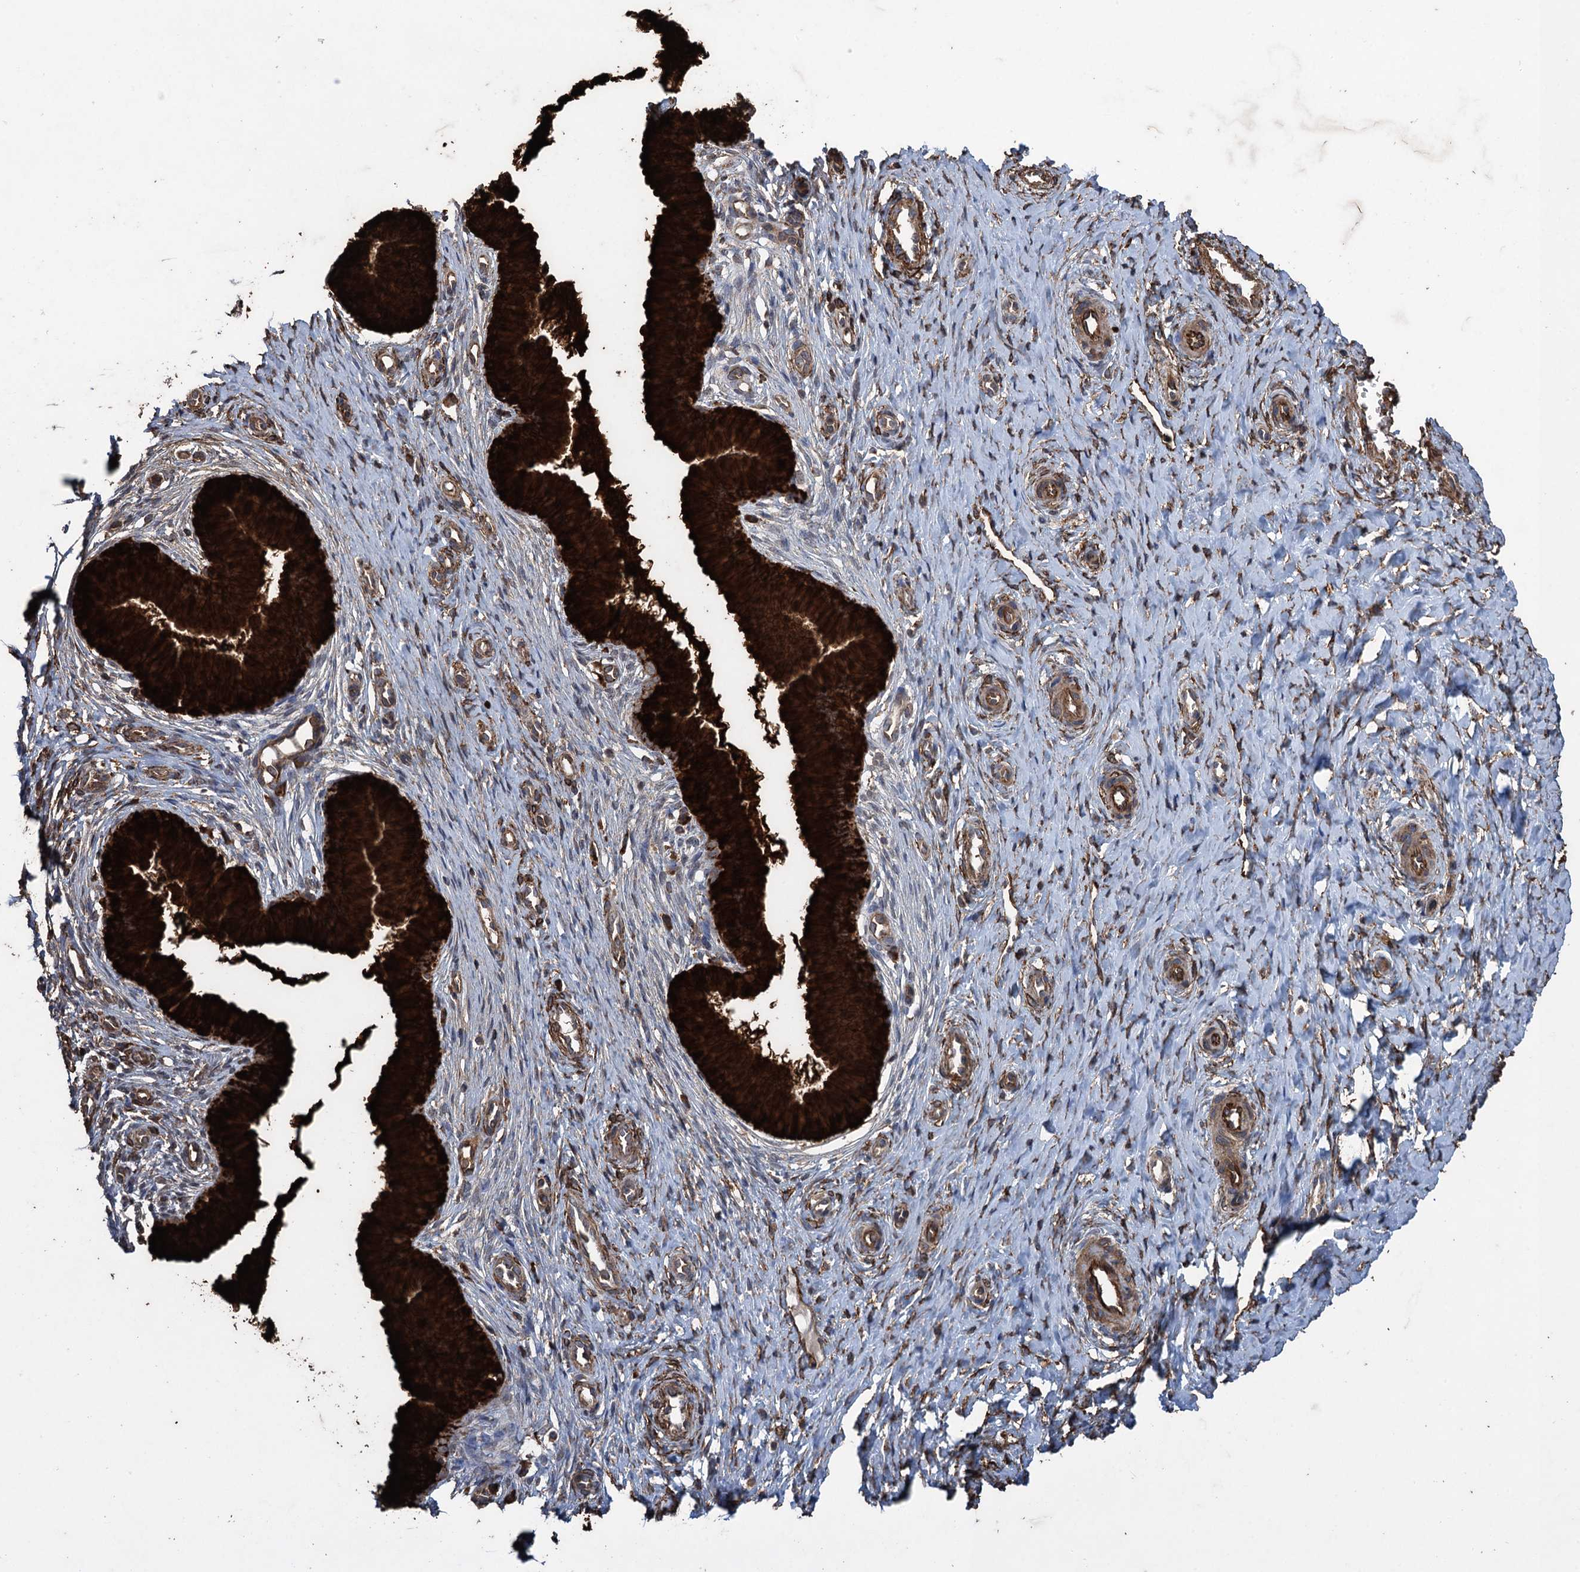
{"staining": {"intensity": "strong", "quantity": ">75%", "location": "cytoplasmic/membranous"}, "tissue": "cervix", "cell_type": "Glandular cells", "image_type": "normal", "snomed": [{"axis": "morphology", "description": "Normal tissue, NOS"}, {"axis": "topography", "description": "Cervix"}], "caption": "Immunohistochemistry (IHC) staining of normal cervix, which shows high levels of strong cytoplasmic/membranous staining in approximately >75% of glandular cells indicating strong cytoplasmic/membranous protein staining. The staining was performed using DAB (3,3'-diaminobenzidine) (brown) for protein detection and nuclei were counterstained in hematoxylin (blue).", "gene": "TXNDC11", "patient": {"sex": "female", "age": 36}}